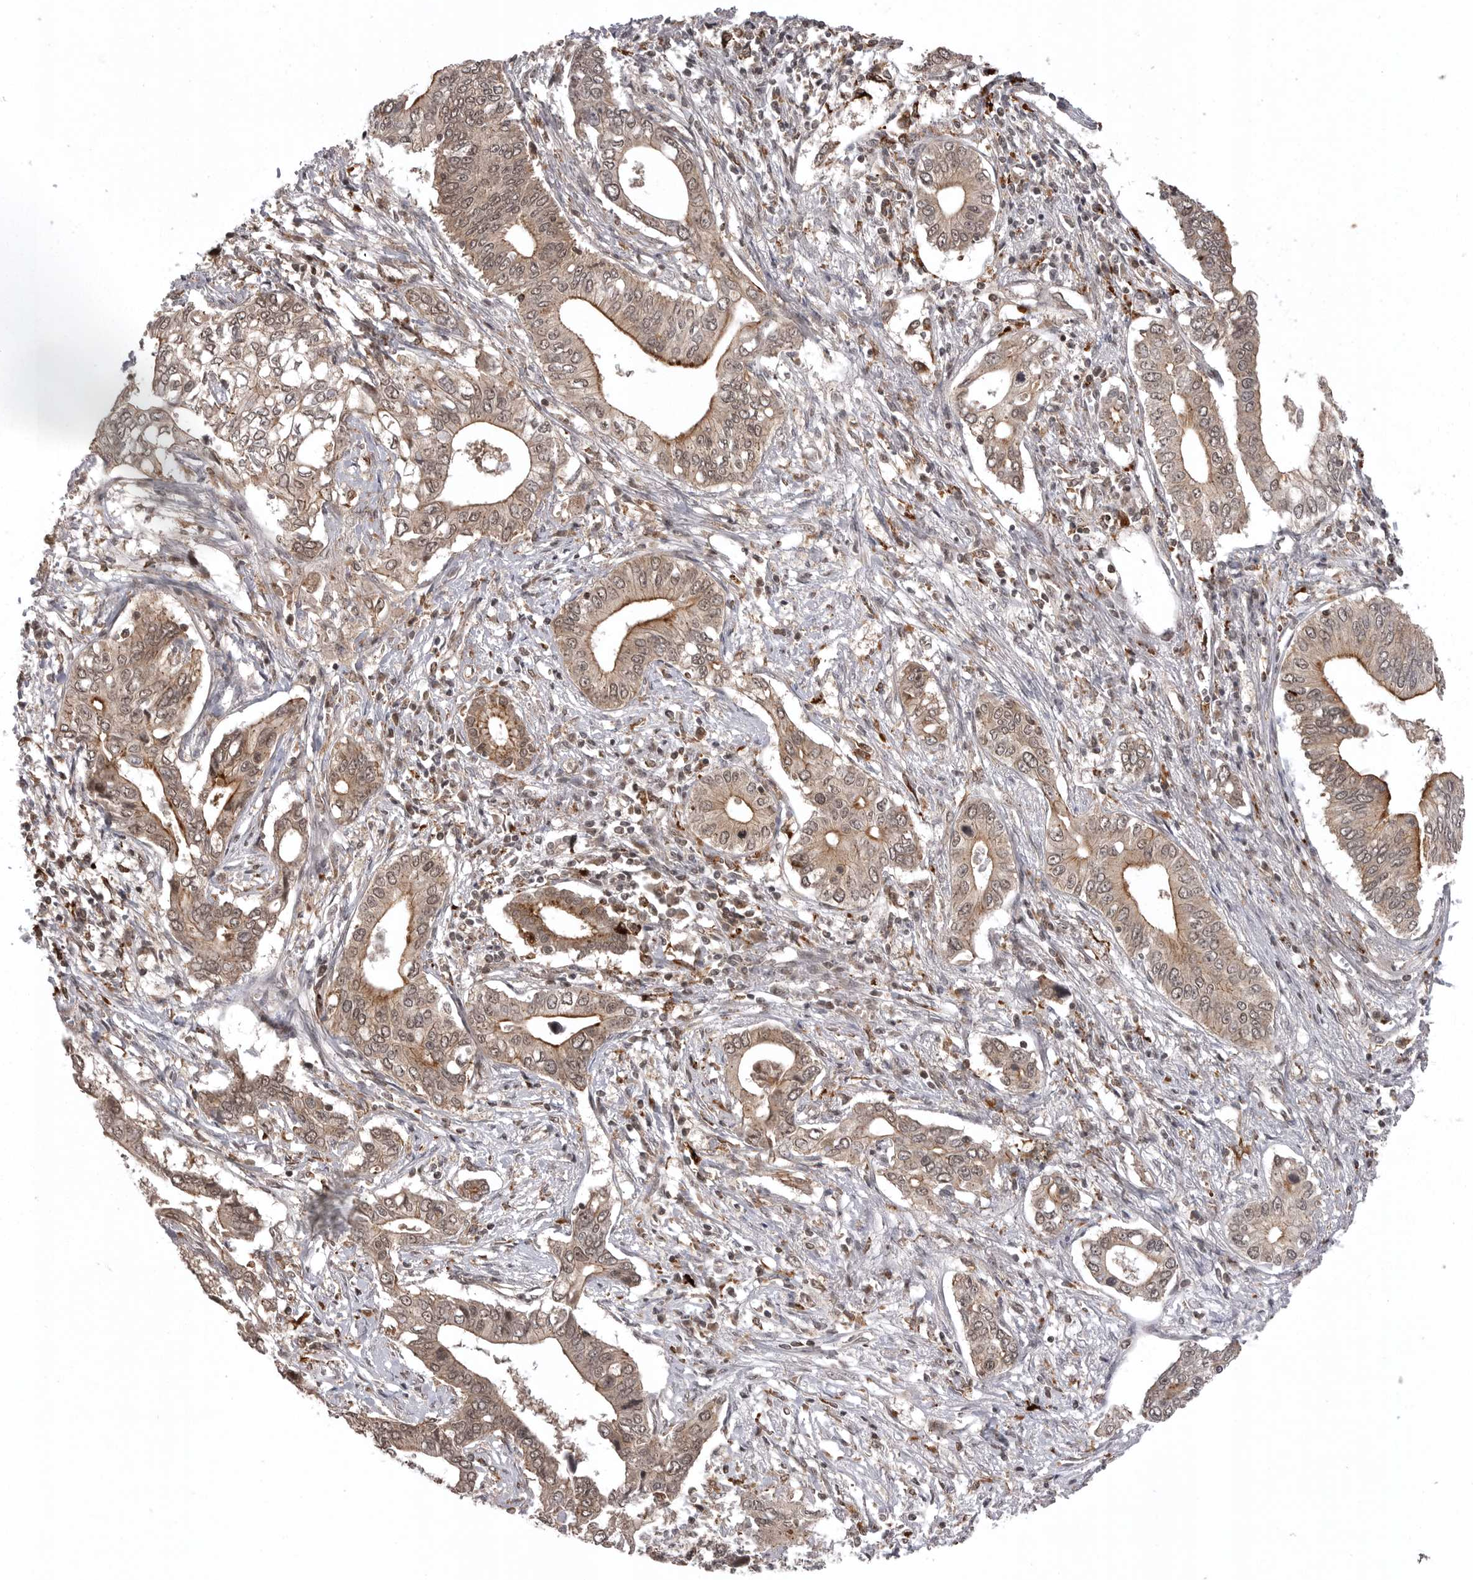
{"staining": {"intensity": "moderate", "quantity": ">75%", "location": "cytoplasmic/membranous,nuclear"}, "tissue": "pancreatic cancer", "cell_type": "Tumor cells", "image_type": "cancer", "snomed": [{"axis": "morphology", "description": "Normal tissue, NOS"}, {"axis": "morphology", "description": "Adenocarcinoma, NOS"}, {"axis": "topography", "description": "Pancreas"}, {"axis": "topography", "description": "Peripheral nerve tissue"}], "caption": "Adenocarcinoma (pancreatic) stained with DAB (3,3'-diaminobenzidine) IHC displays medium levels of moderate cytoplasmic/membranous and nuclear positivity in approximately >75% of tumor cells. (DAB = brown stain, brightfield microscopy at high magnification).", "gene": "AOAH", "patient": {"sex": "male", "age": 59}}